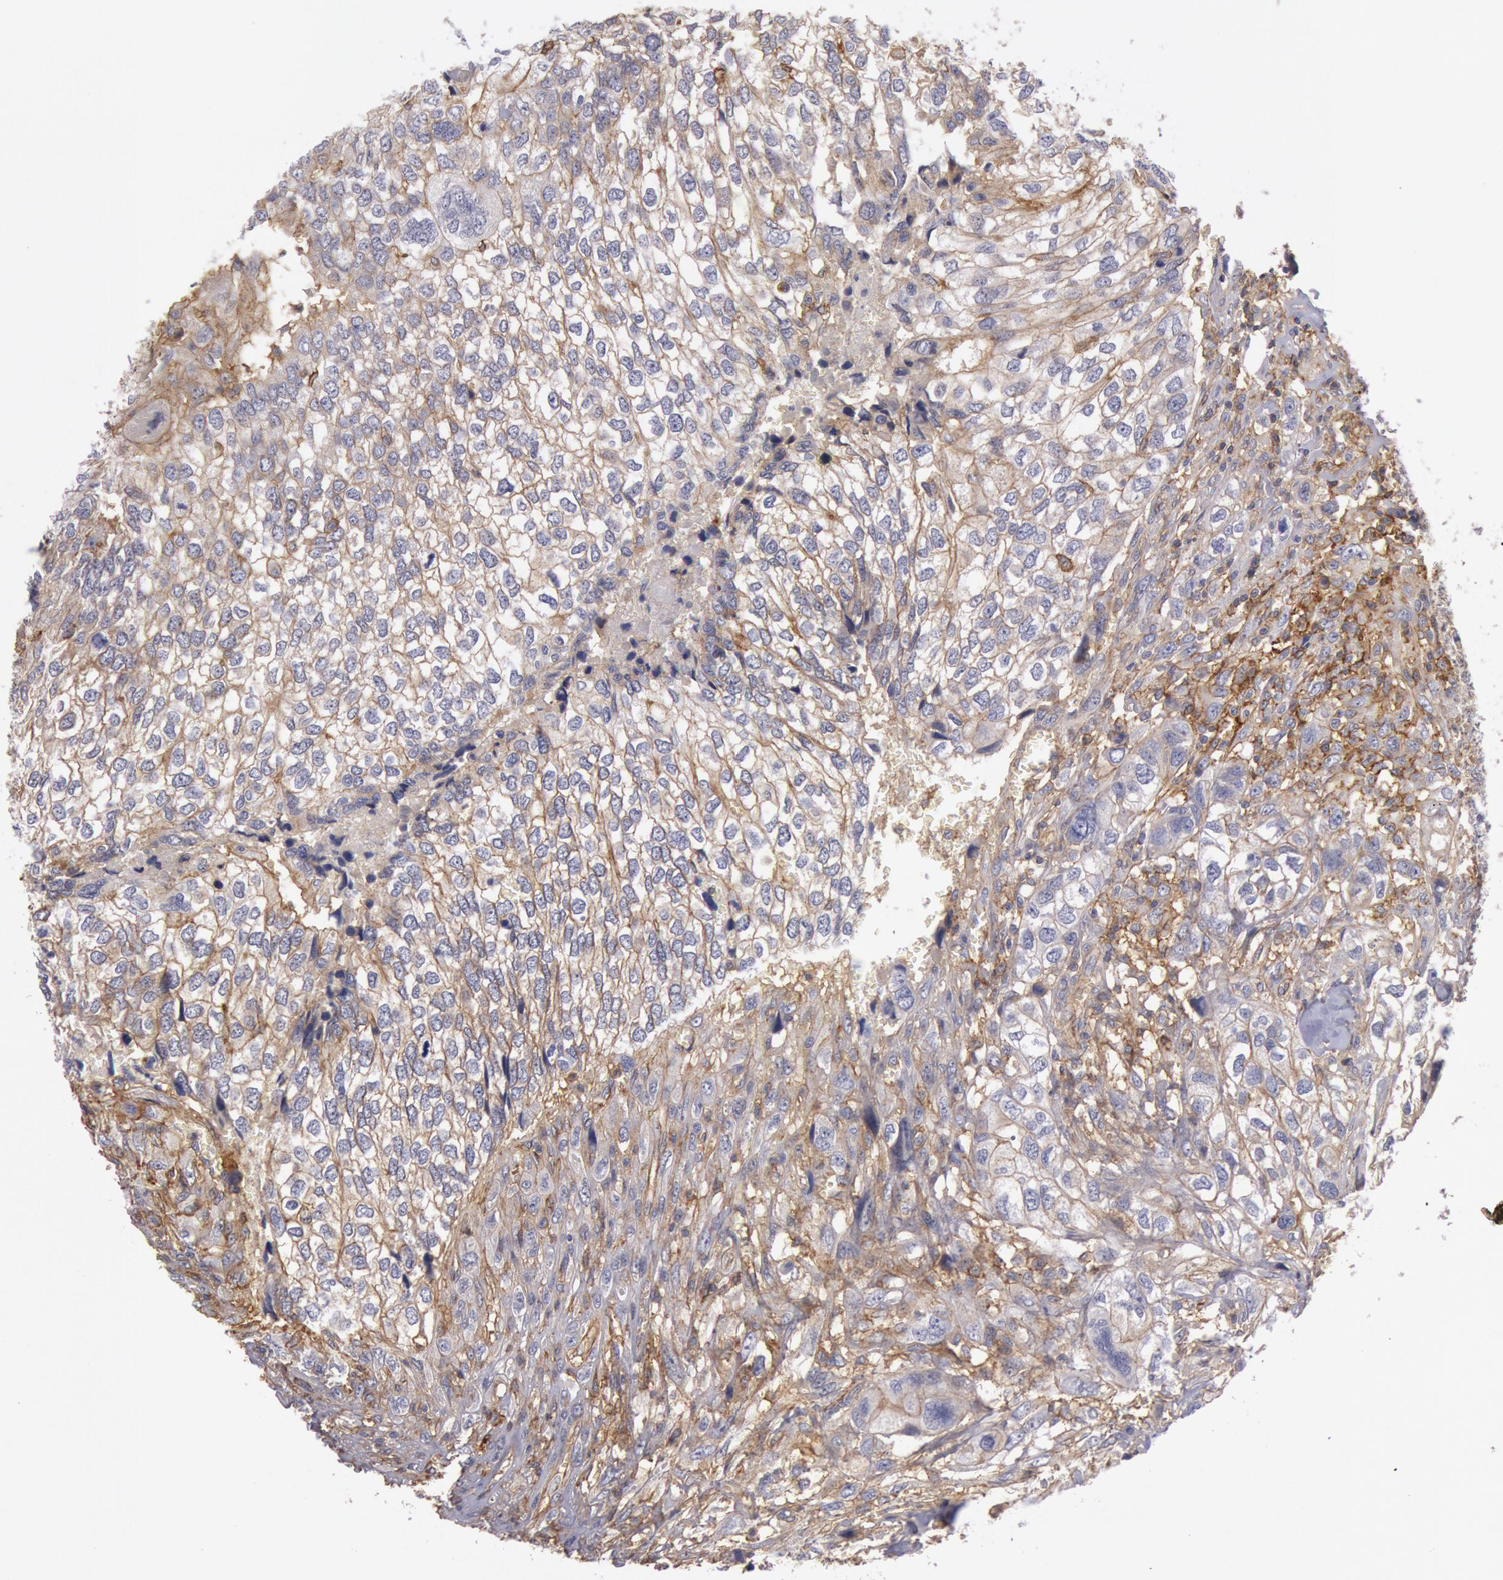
{"staining": {"intensity": "moderate", "quantity": ">75%", "location": "cytoplasmic/membranous"}, "tissue": "breast cancer", "cell_type": "Tumor cells", "image_type": "cancer", "snomed": [{"axis": "morphology", "description": "Neoplasm, malignant, NOS"}, {"axis": "topography", "description": "Breast"}], "caption": "The micrograph reveals immunohistochemical staining of neoplasm (malignant) (breast). There is moderate cytoplasmic/membranous staining is seen in approximately >75% of tumor cells. Using DAB (brown) and hematoxylin (blue) stains, captured at high magnification using brightfield microscopy.", "gene": "SNAP23", "patient": {"sex": "female", "age": 50}}